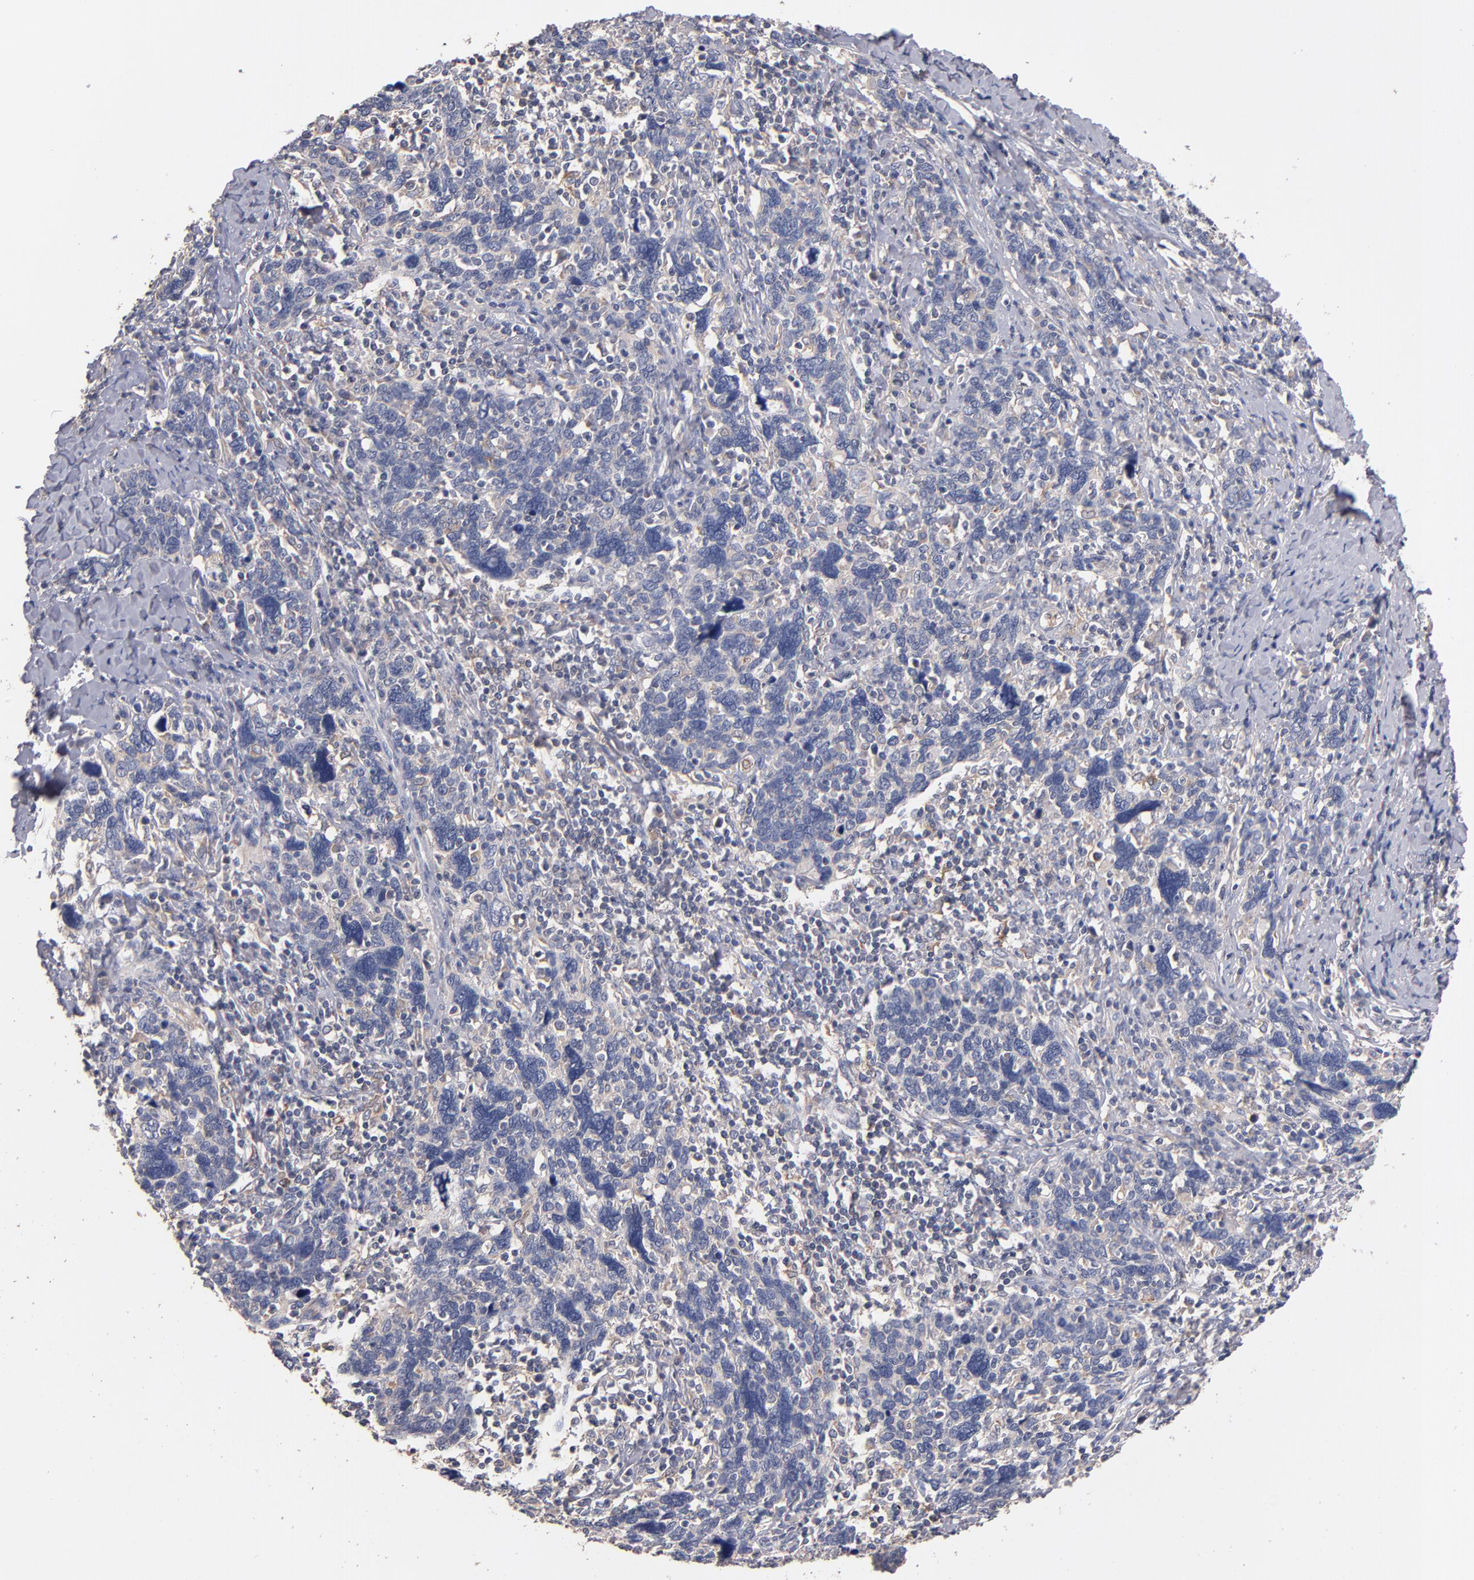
{"staining": {"intensity": "weak", "quantity": "<25%", "location": "cytoplasmic/membranous"}, "tissue": "cervical cancer", "cell_type": "Tumor cells", "image_type": "cancer", "snomed": [{"axis": "morphology", "description": "Squamous cell carcinoma, NOS"}, {"axis": "topography", "description": "Cervix"}], "caption": "IHC of human cervical cancer (squamous cell carcinoma) exhibits no positivity in tumor cells.", "gene": "DACT1", "patient": {"sex": "female", "age": 41}}